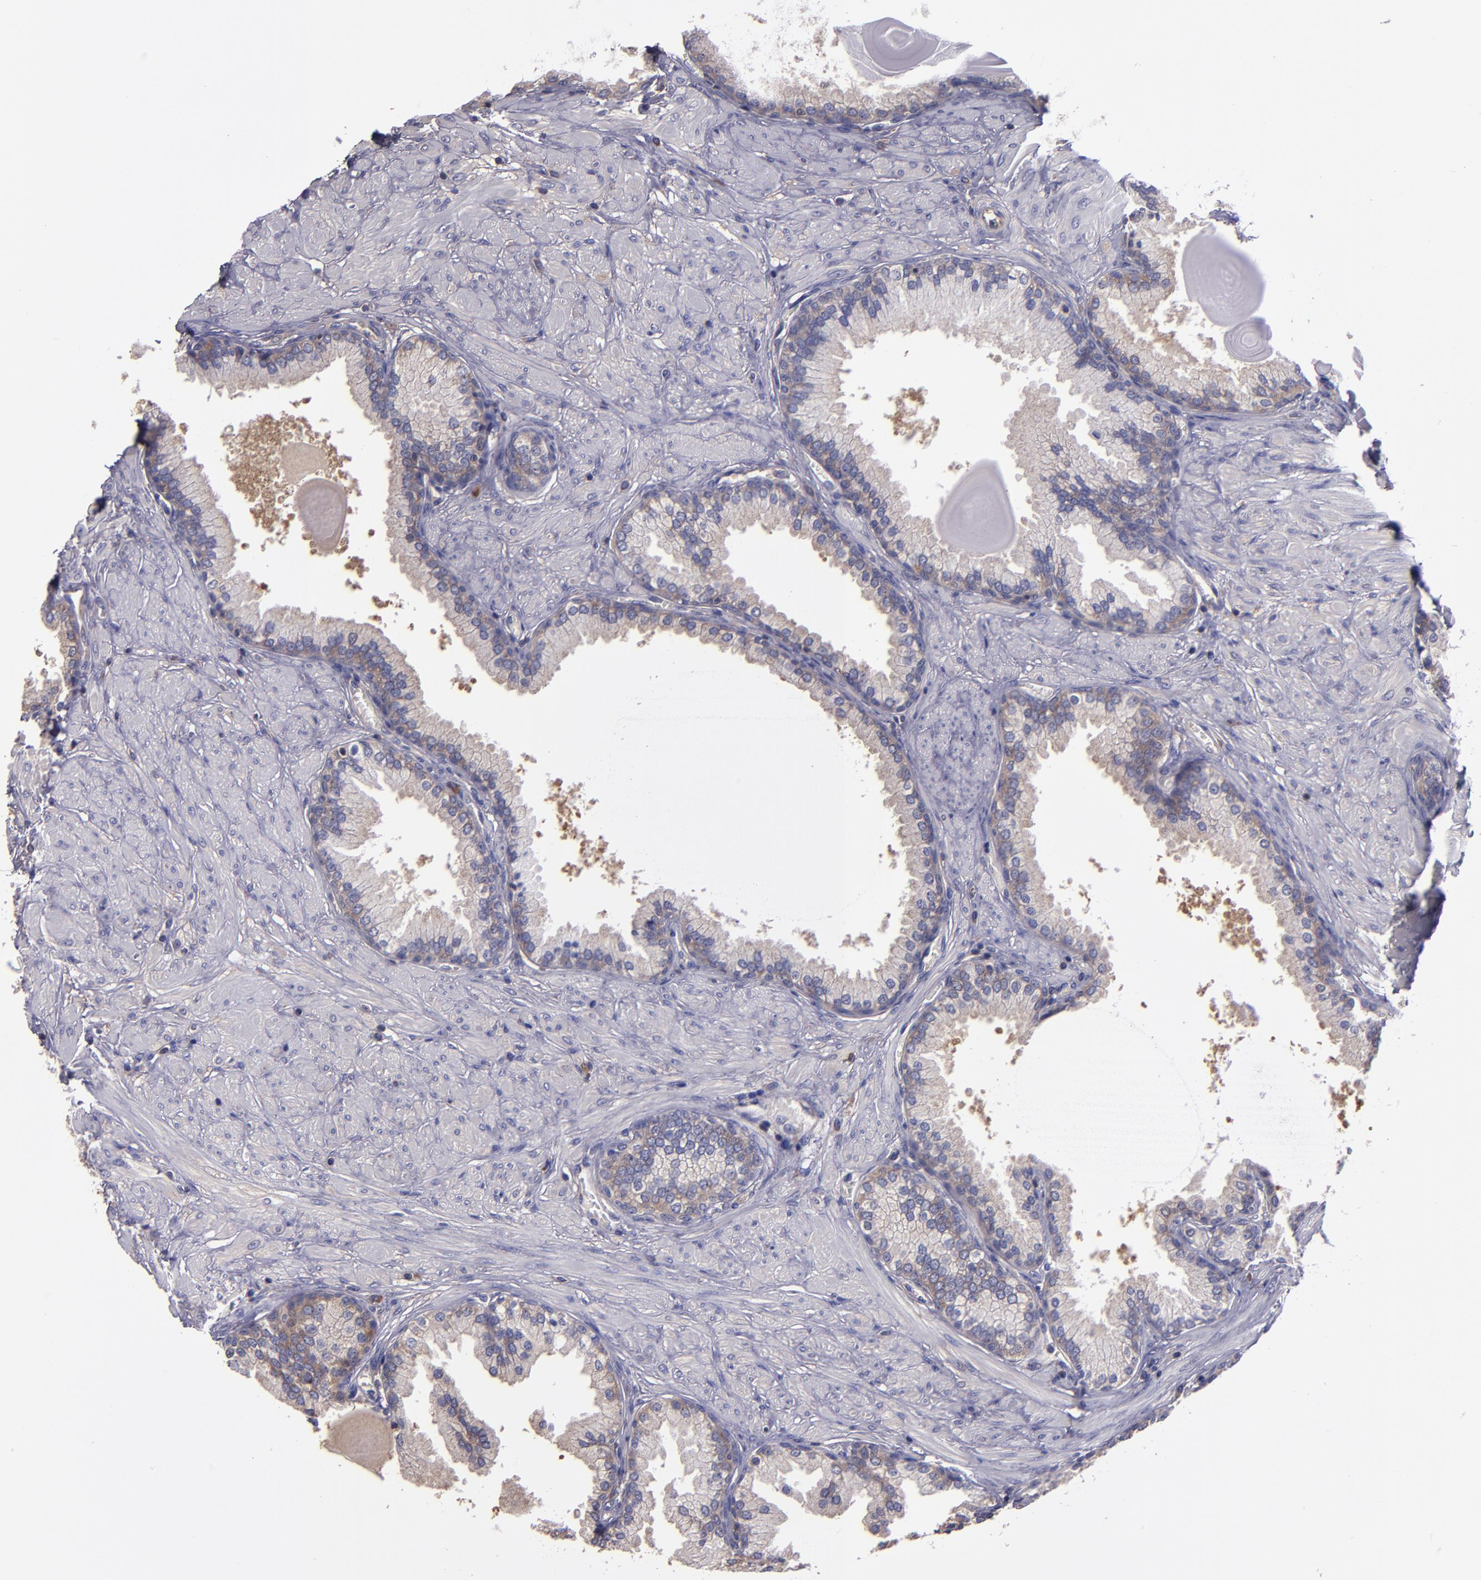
{"staining": {"intensity": "weak", "quantity": "<25%", "location": "cytoplasmic/membranous"}, "tissue": "prostate", "cell_type": "Glandular cells", "image_type": "normal", "snomed": [{"axis": "morphology", "description": "Normal tissue, NOS"}, {"axis": "topography", "description": "Prostate"}], "caption": "Prostate stained for a protein using IHC exhibits no expression glandular cells.", "gene": "CARS1", "patient": {"sex": "male", "age": 51}}